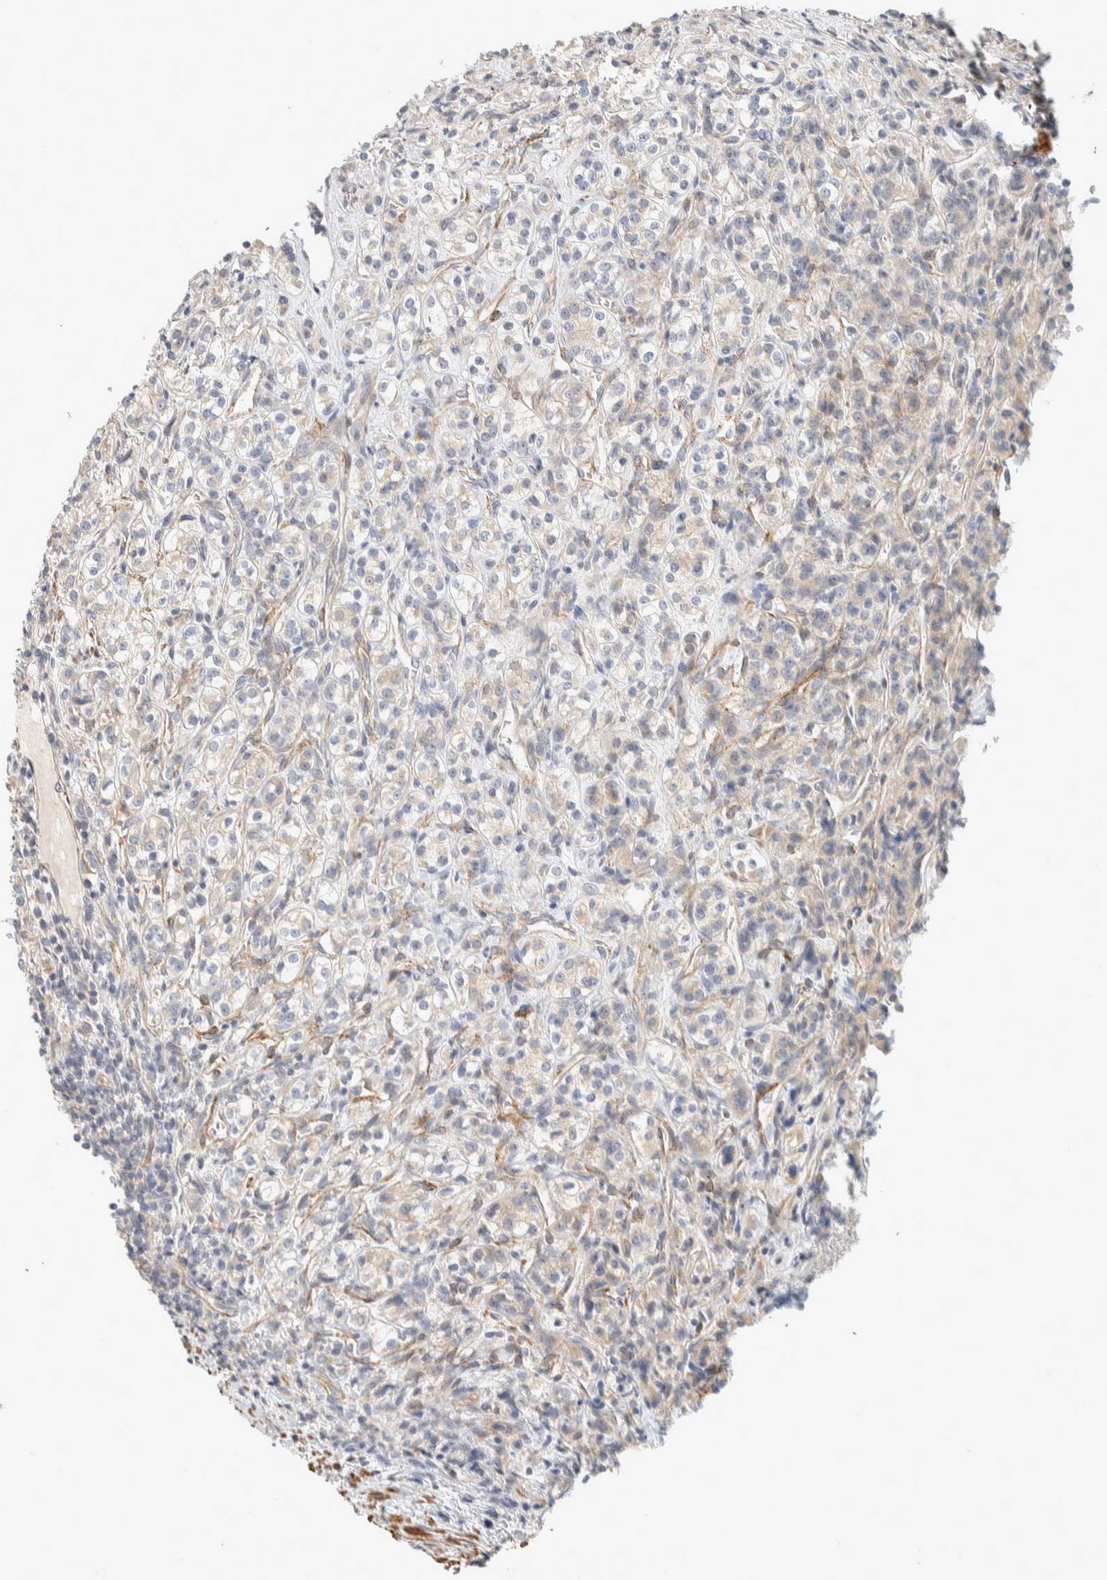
{"staining": {"intensity": "negative", "quantity": "none", "location": "none"}, "tissue": "renal cancer", "cell_type": "Tumor cells", "image_type": "cancer", "snomed": [{"axis": "morphology", "description": "Adenocarcinoma, NOS"}, {"axis": "topography", "description": "Kidney"}], "caption": "Immunohistochemistry (IHC) photomicrograph of neoplastic tissue: human renal cancer stained with DAB demonstrates no significant protein expression in tumor cells.", "gene": "CDR2", "patient": {"sex": "male", "age": 77}}